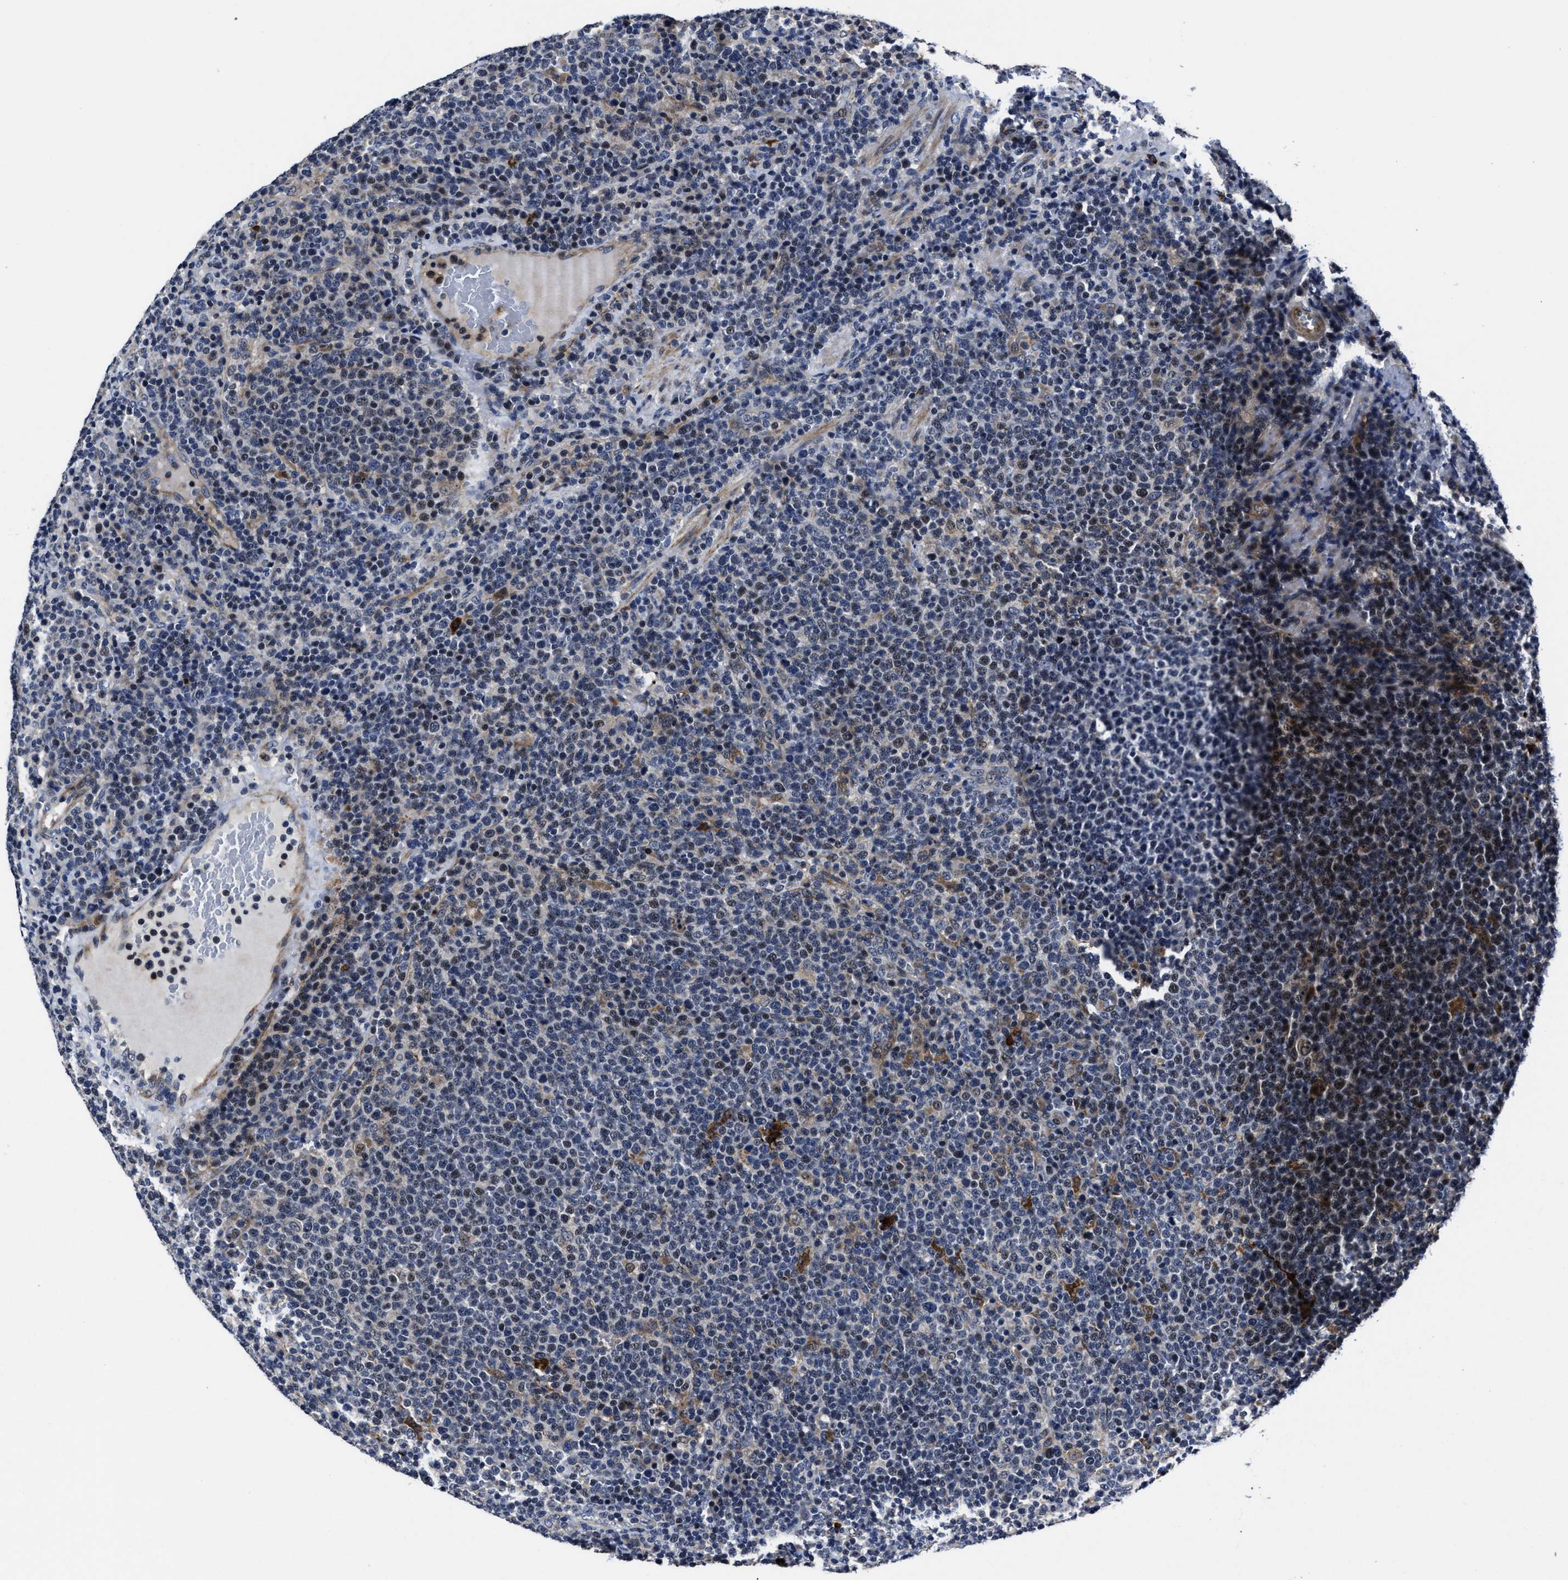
{"staining": {"intensity": "moderate", "quantity": "25%-75%", "location": "nuclear"}, "tissue": "lymphoma", "cell_type": "Tumor cells", "image_type": "cancer", "snomed": [{"axis": "morphology", "description": "Malignant lymphoma, non-Hodgkin's type, High grade"}, {"axis": "topography", "description": "Lymph node"}], "caption": "Protein expression by immunohistochemistry shows moderate nuclear staining in about 25%-75% of tumor cells in malignant lymphoma, non-Hodgkin's type (high-grade). (DAB (3,3'-diaminobenzidine) IHC with brightfield microscopy, high magnification).", "gene": "RSBN1L", "patient": {"sex": "male", "age": 61}}